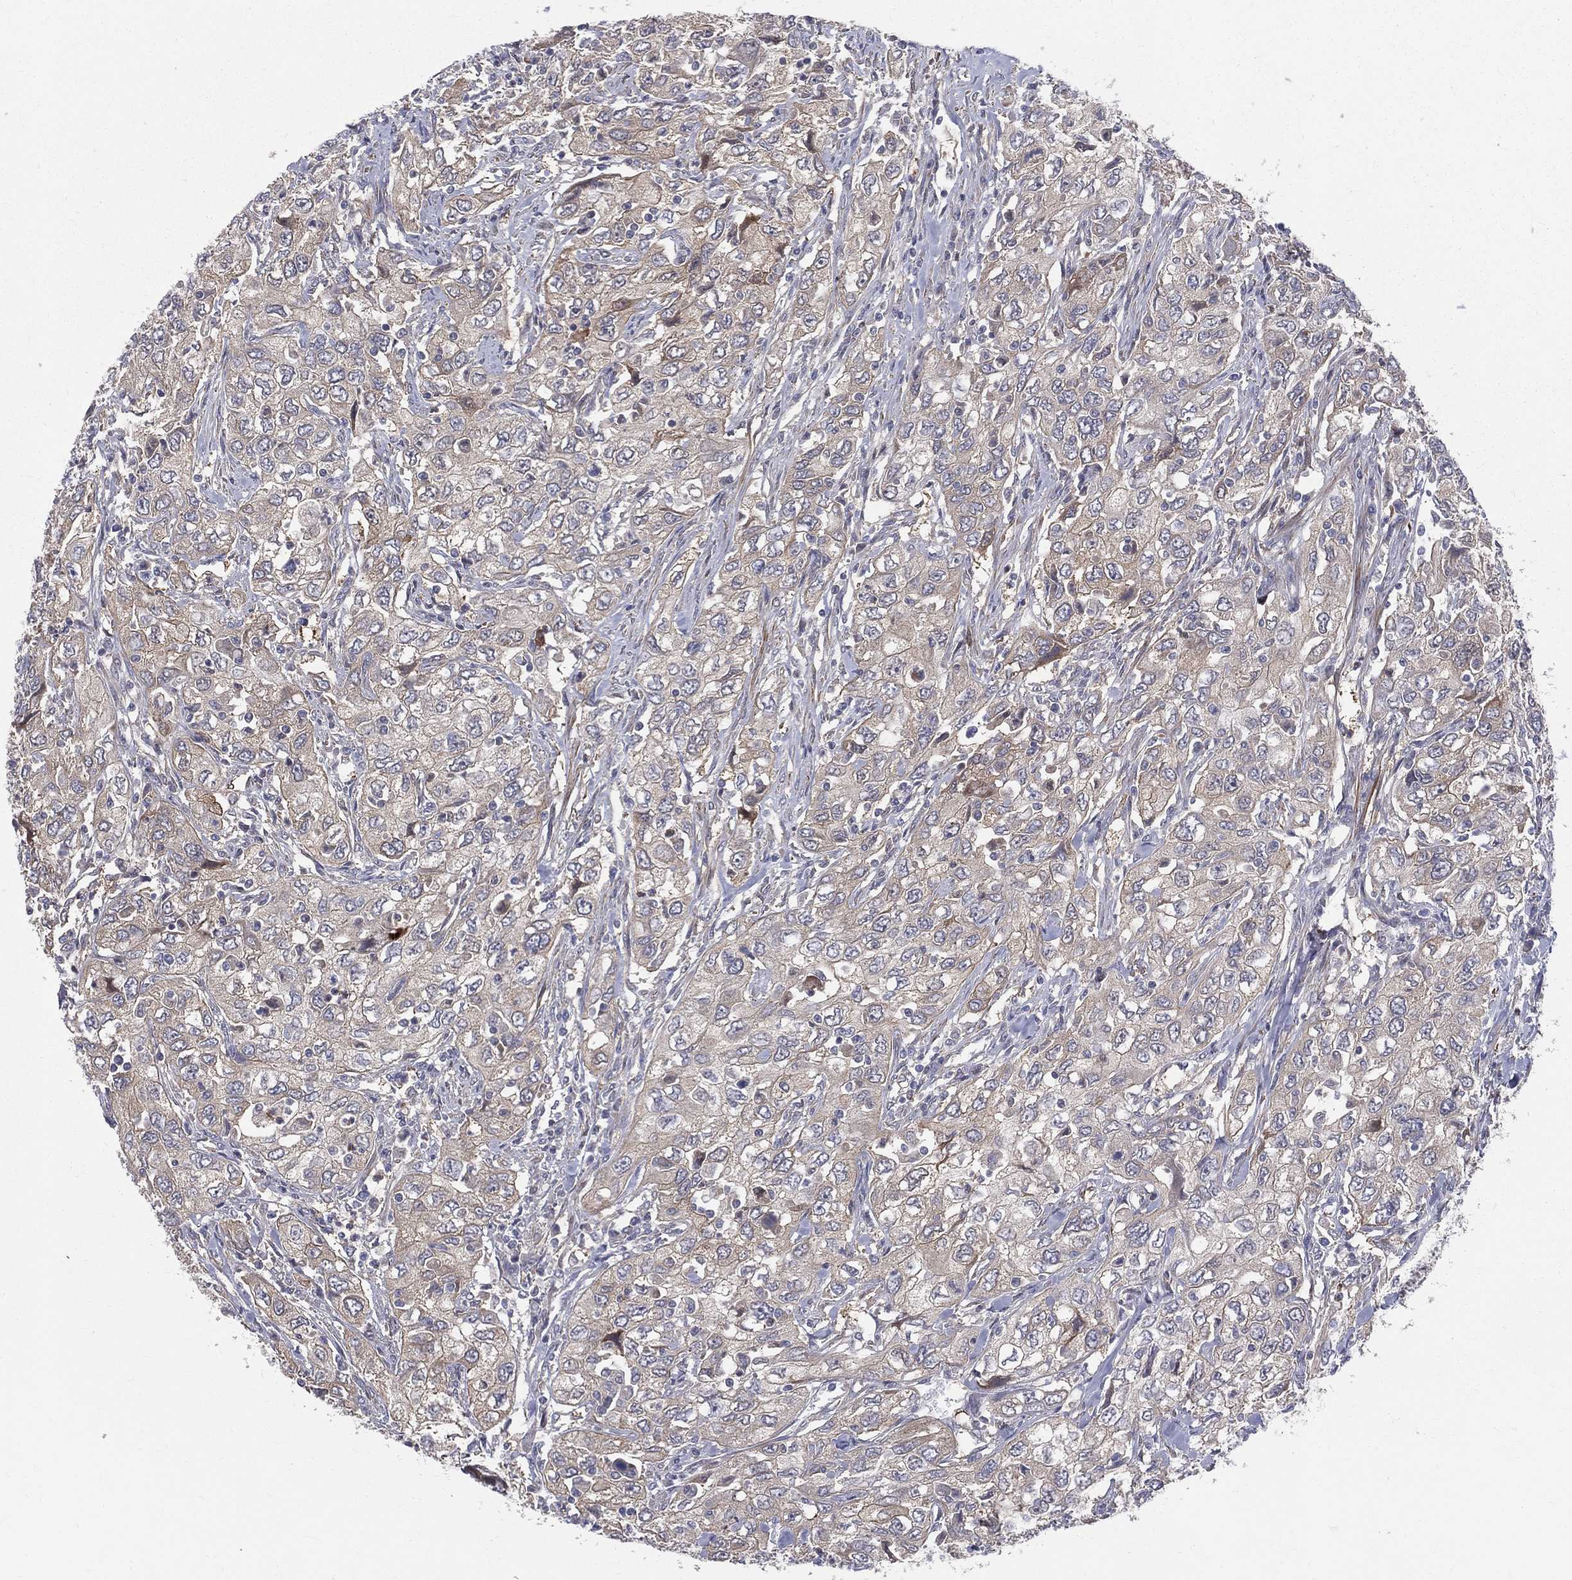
{"staining": {"intensity": "weak", "quantity": "25%-75%", "location": "cytoplasmic/membranous"}, "tissue": "urothelial cancer", "cell_type": "Tumor cells", "image_type": "cancer", "snomed": [{"axis": "morphology", "description": "Urothelial carcinoma, High grade"}, {"axis": "topography", "description": "Urinary bladder"}], "caption": "This image displays immunohistochemistry (IHC) staining of human high-grade urothelial carcinoma, with low weak cytoplasmic/membranous positivity in approximately 25%-75% of tumor cells.", "gene": "POMZP3", "patient": {"sex": "male", "age": 76}}